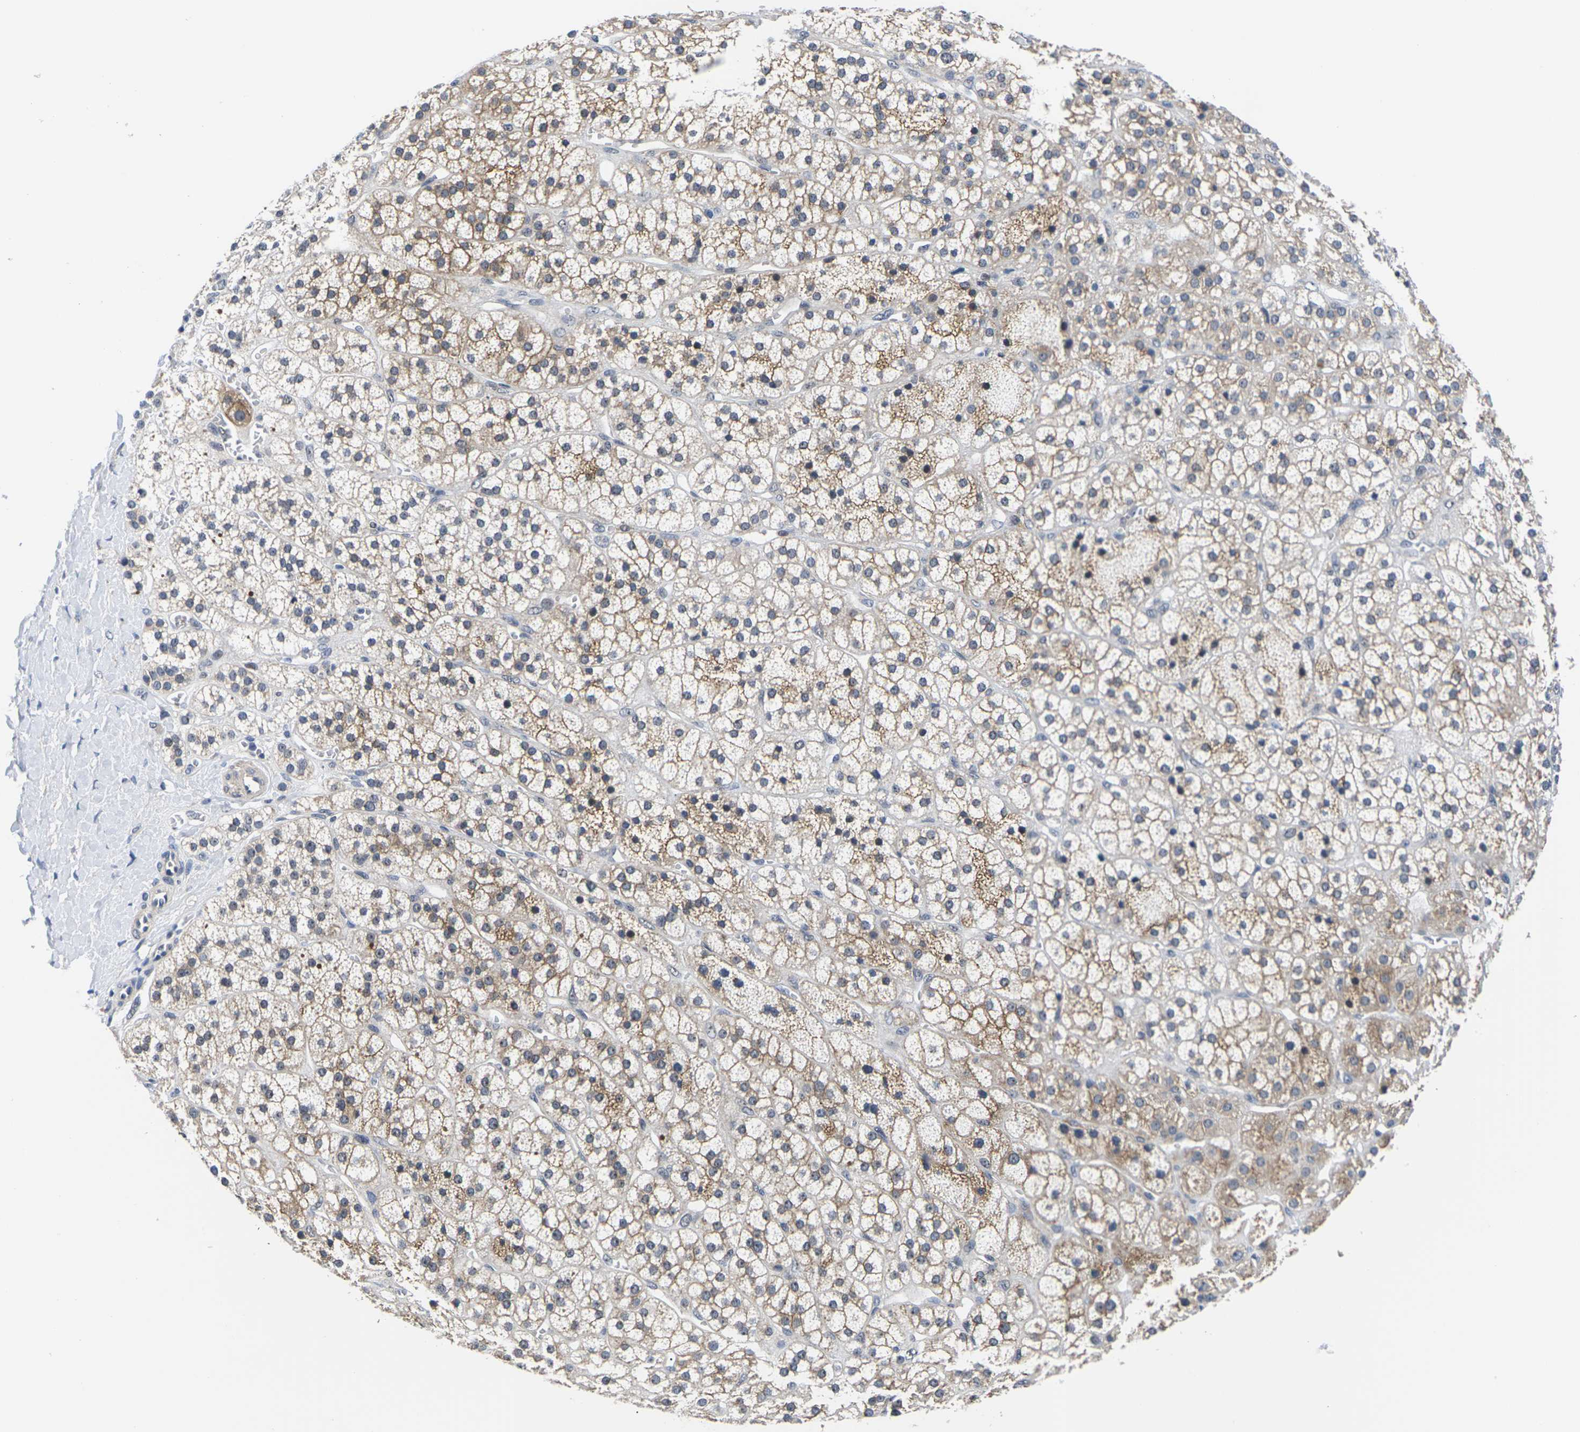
{"staining": {"intensity": "moderate", "quantity": "25%-75%", "location": "cytoplasmic/membranous"}, "tissue": "adrenal gland", "cell_type": "Glandular cells", "image_type": "normal", "snomed": [{"axis": "morphology", "description": "Normal tissue, NOS"}, {"axis": "topography", "description": "Adrenal gland"}], "caption": "Adrenal gland stained for a protein (brown) exhibits moderate cytoplasmic/membranous positive staining in about 25%-75% of glandular cells.", "gene": "ST6GAL2", "patient": {"sex": "male", "age": 56}}